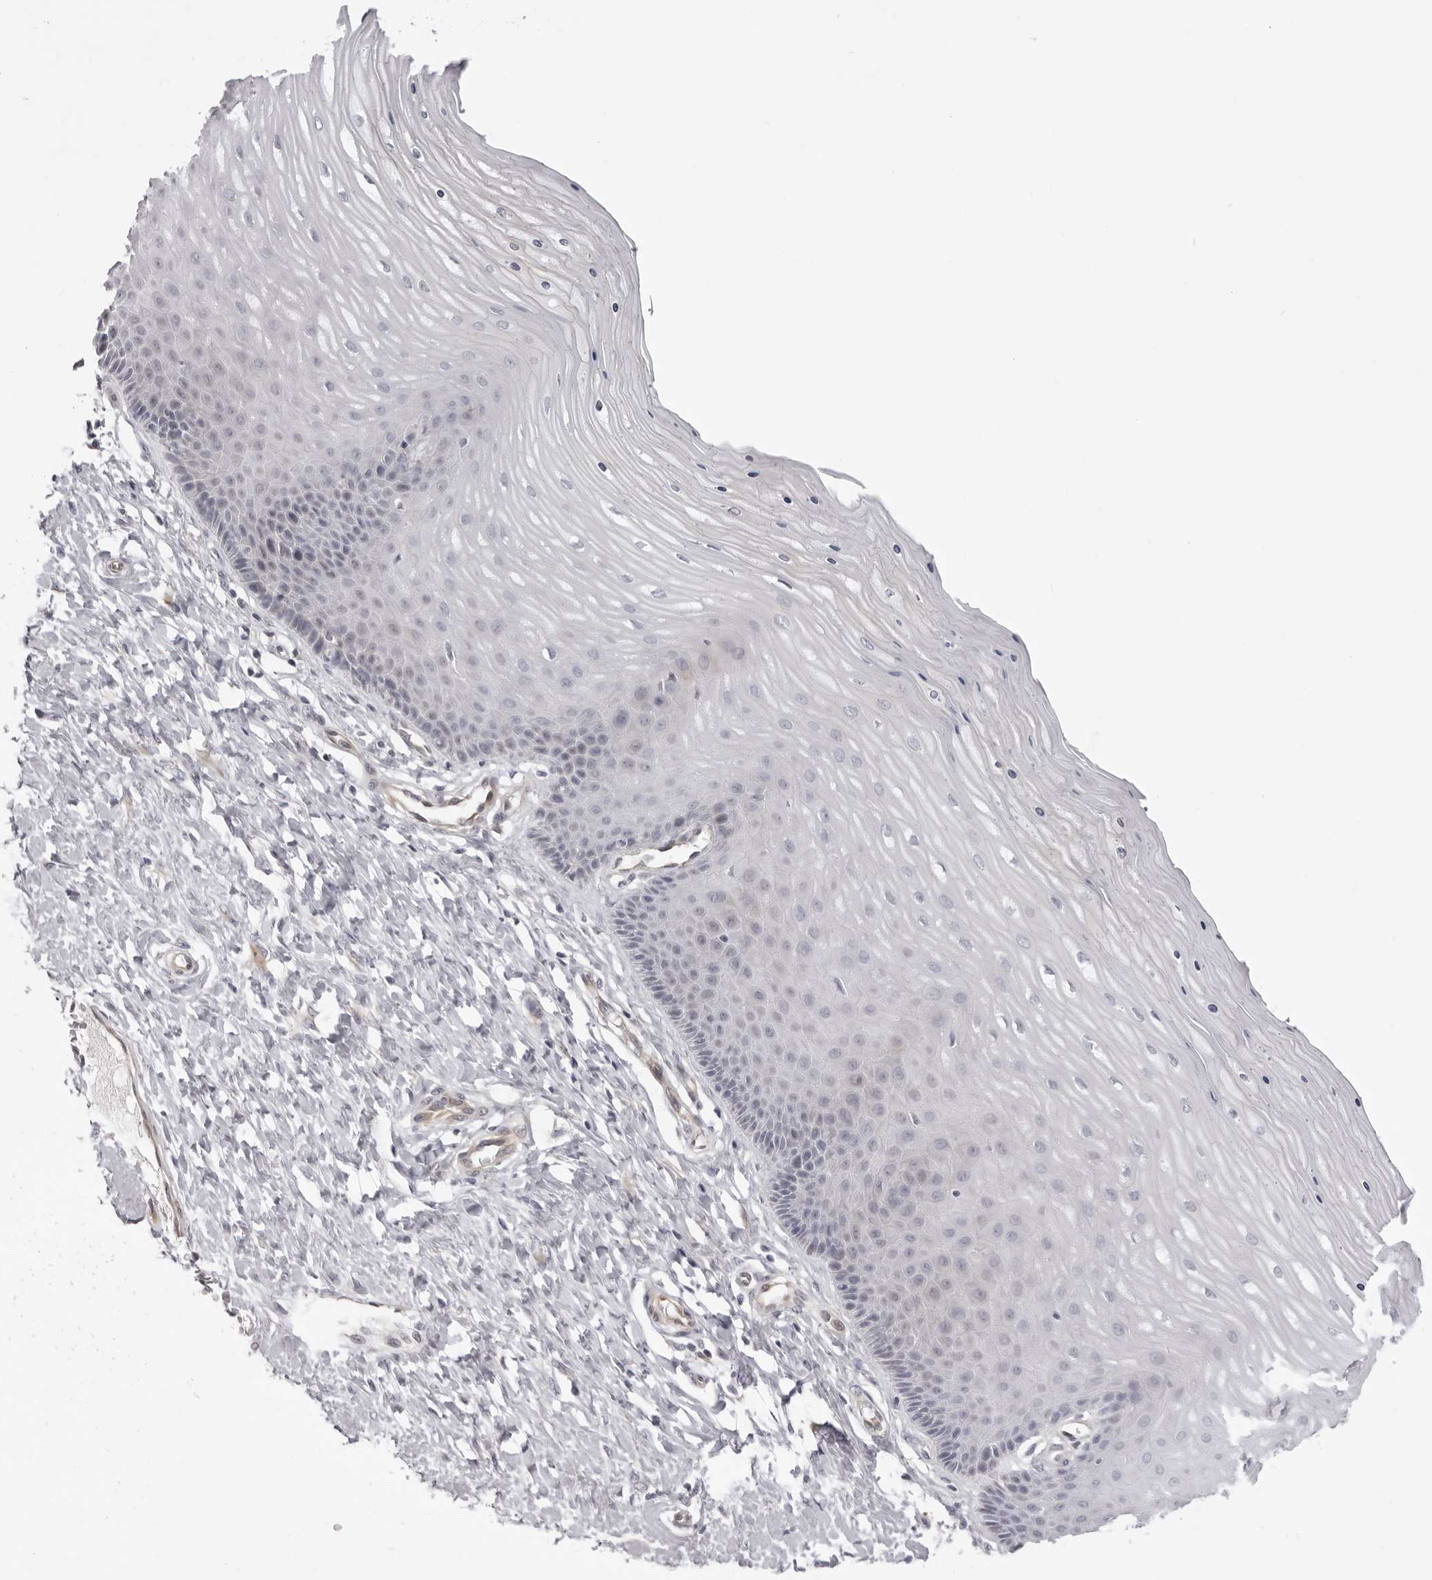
{"staining": {"intensity": "negative", "quantity": "none", "location": "none"}, "tissue": "cervix", "cell_type": "Glandular cells", "image_type": "normal", "snomed": [{"axis": "morphology", "description": "Normal tissue, NOS"}, {"axis": "topography", "description": "Cervix"}], "caption": "A high-resolution histopathology image shows immunohistochemistry (IHC) staining of unremarkable cervix, which exhibits no significant expression in glandular cells. (DAB (3,3'-diaminobenzidine) immunohistochemistry (IHC) with hematoxylin counter stain).", "gene": "SUGCT", "patient": {"sex": "female", "age": 55}}